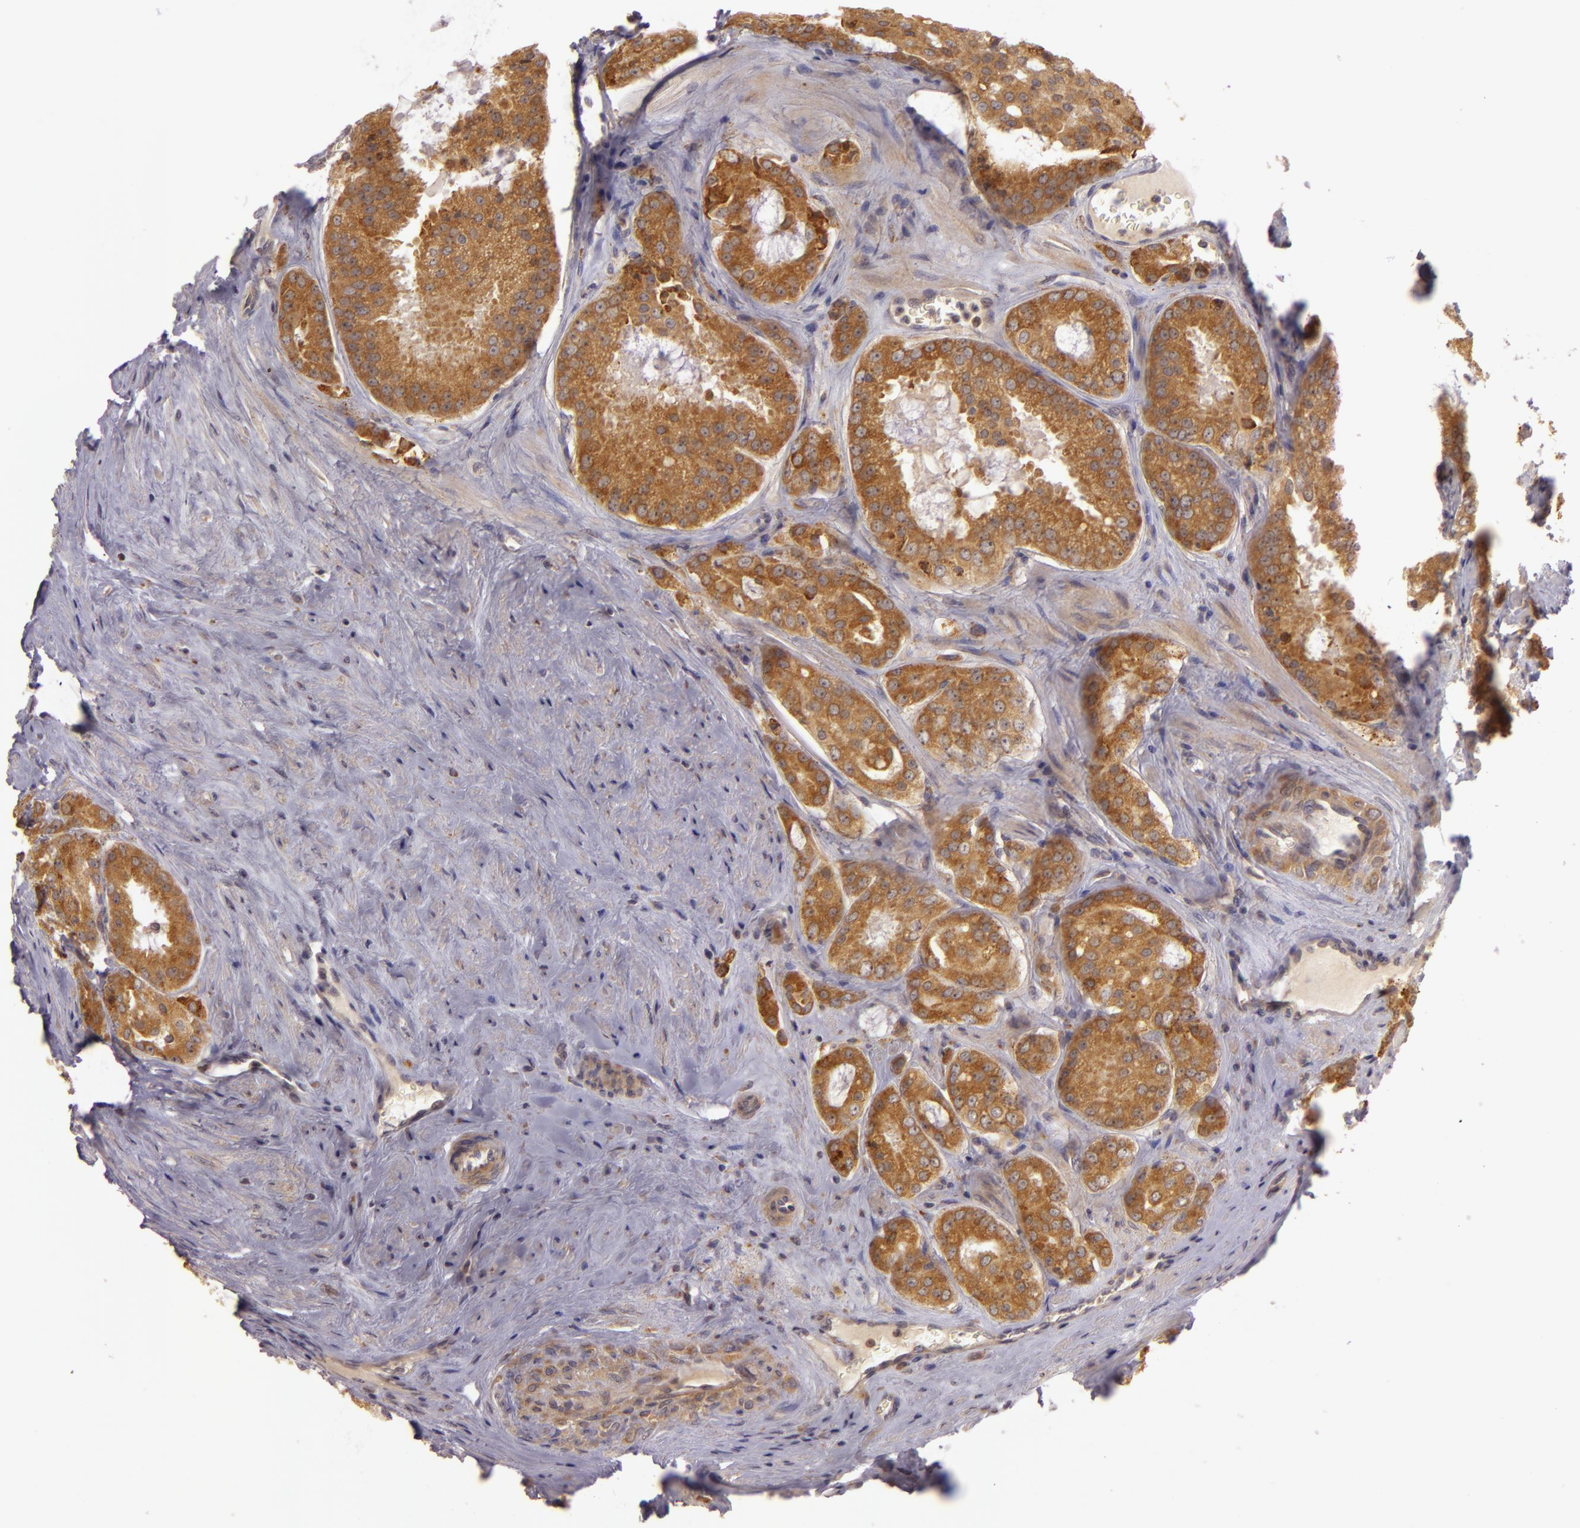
{"staining": {"intensity": "moderate", "quantity": ">75%", "location": "cytoplasmic/membranous"}, "tissue": "prostate cancer", "cell_type": "Tumor cells", "image_type": "cancer", "snomed": [{"axis": "morphology", "description": "Adenocarcinoma, Medium grade"}, {"axis": "topography", "description": "Prostate"}], "caption": "IHC of human medium-grade adenocarcinoma (prostate) reveals medium levels of moderate cytoplasmic/membranous staining in approximately >75% of tumor cells. (IHC, brightfield microscopy, high magnification).", "gene": "PPP1R3F", "patient": {"sex": "male", "age": 60}}